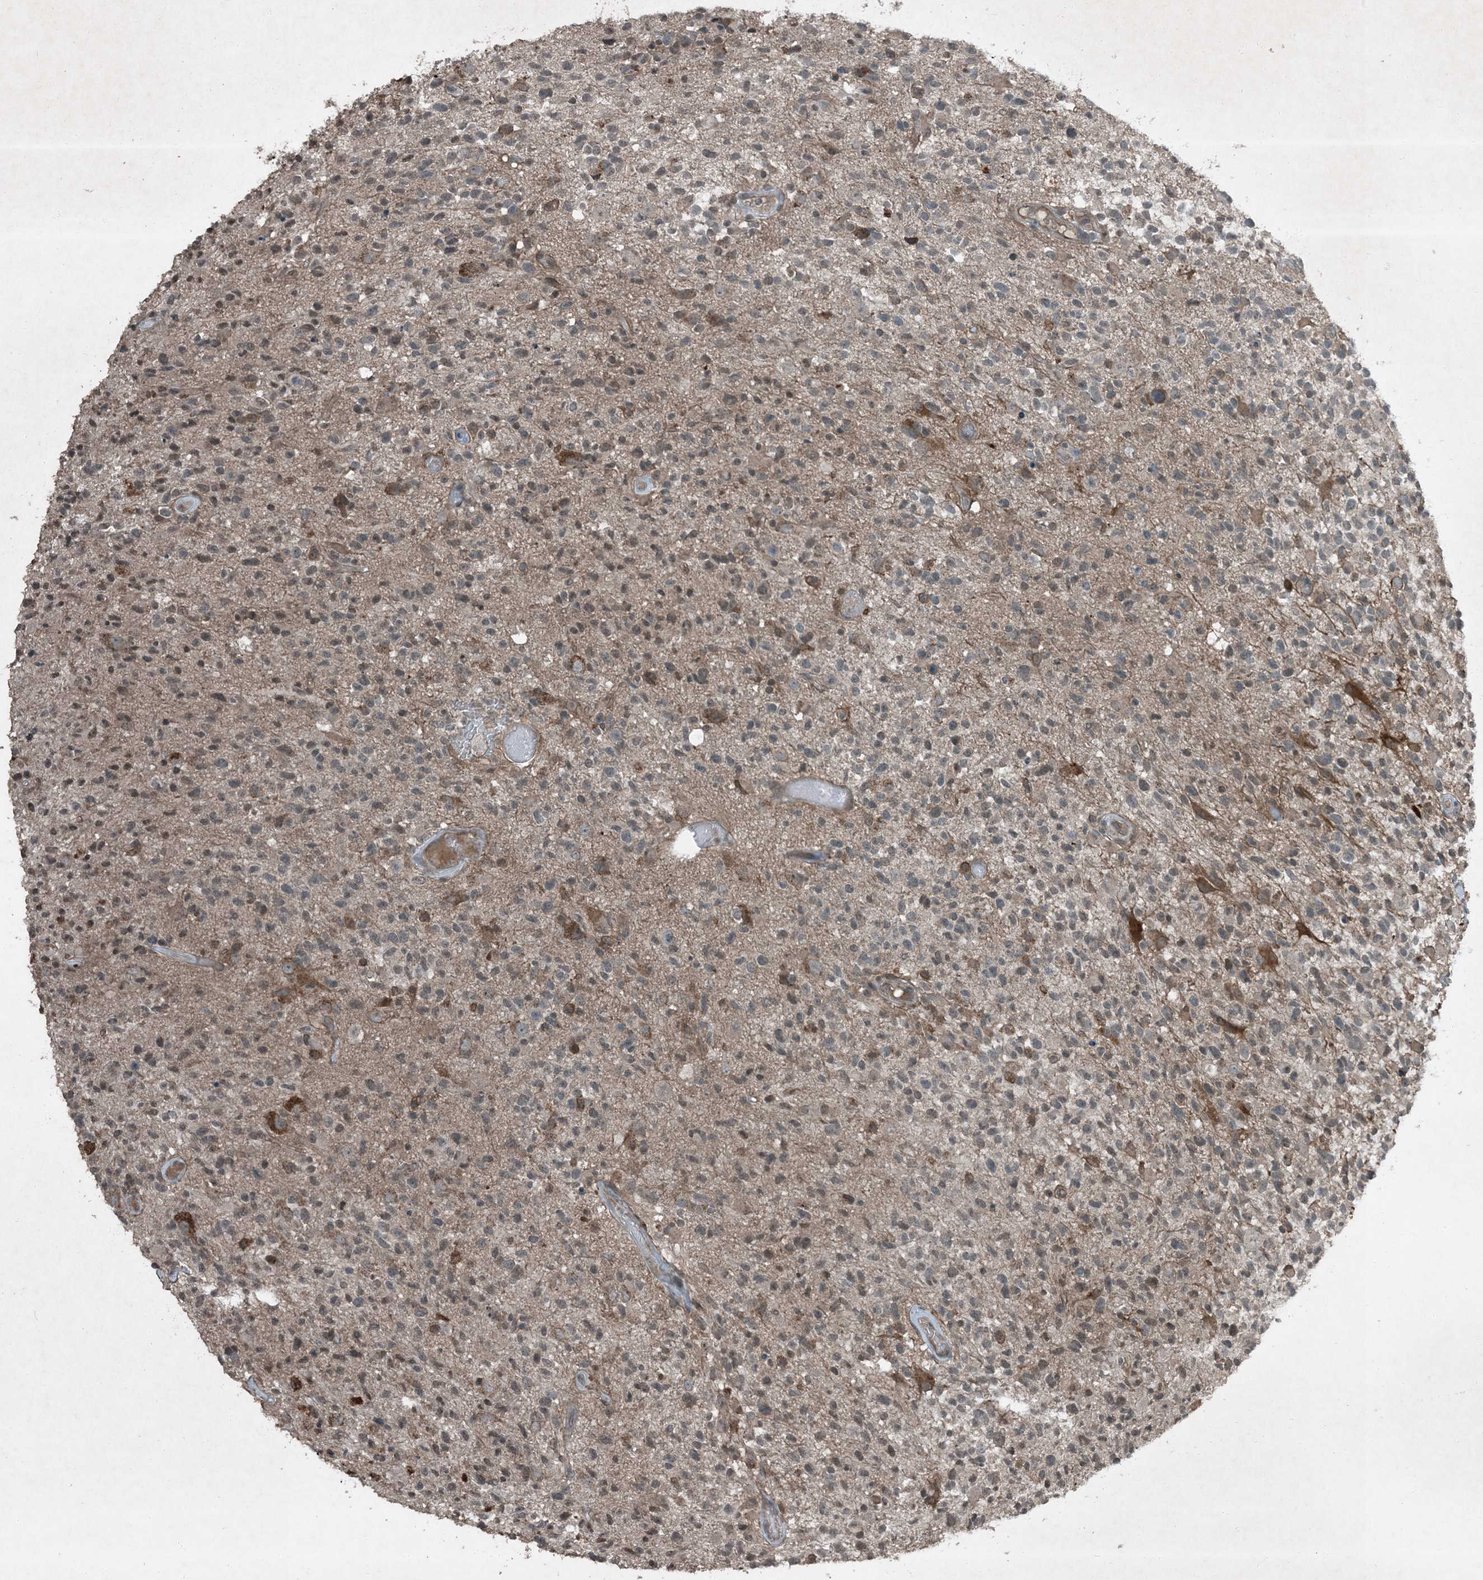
{"staining": {"intensity": "weak", "quantity": "<25%", "location": "cytoplasmic/membranous"}, "tissue": "glioma", "cell_type": "Tumor cells", "image_type": "cancer", "snomed": [{"axis": "morphology", "description": "Glioma, malignant, High grade"}, {"axis": "morphology", "description": "Glioblastoma, NOS"}, {"axis": "topography", "description": "Brain"}], "caption": "The photomicrograph exhibits no significant positivity in tumor cells of glioma. The staining is performed using DAB (3,3'-diaminobenzidine) brown chromogen with nuclei counter-stained in using hematoxylin.", "gene": "MDN1", "patient": {"sex": "male", "age": 60}}